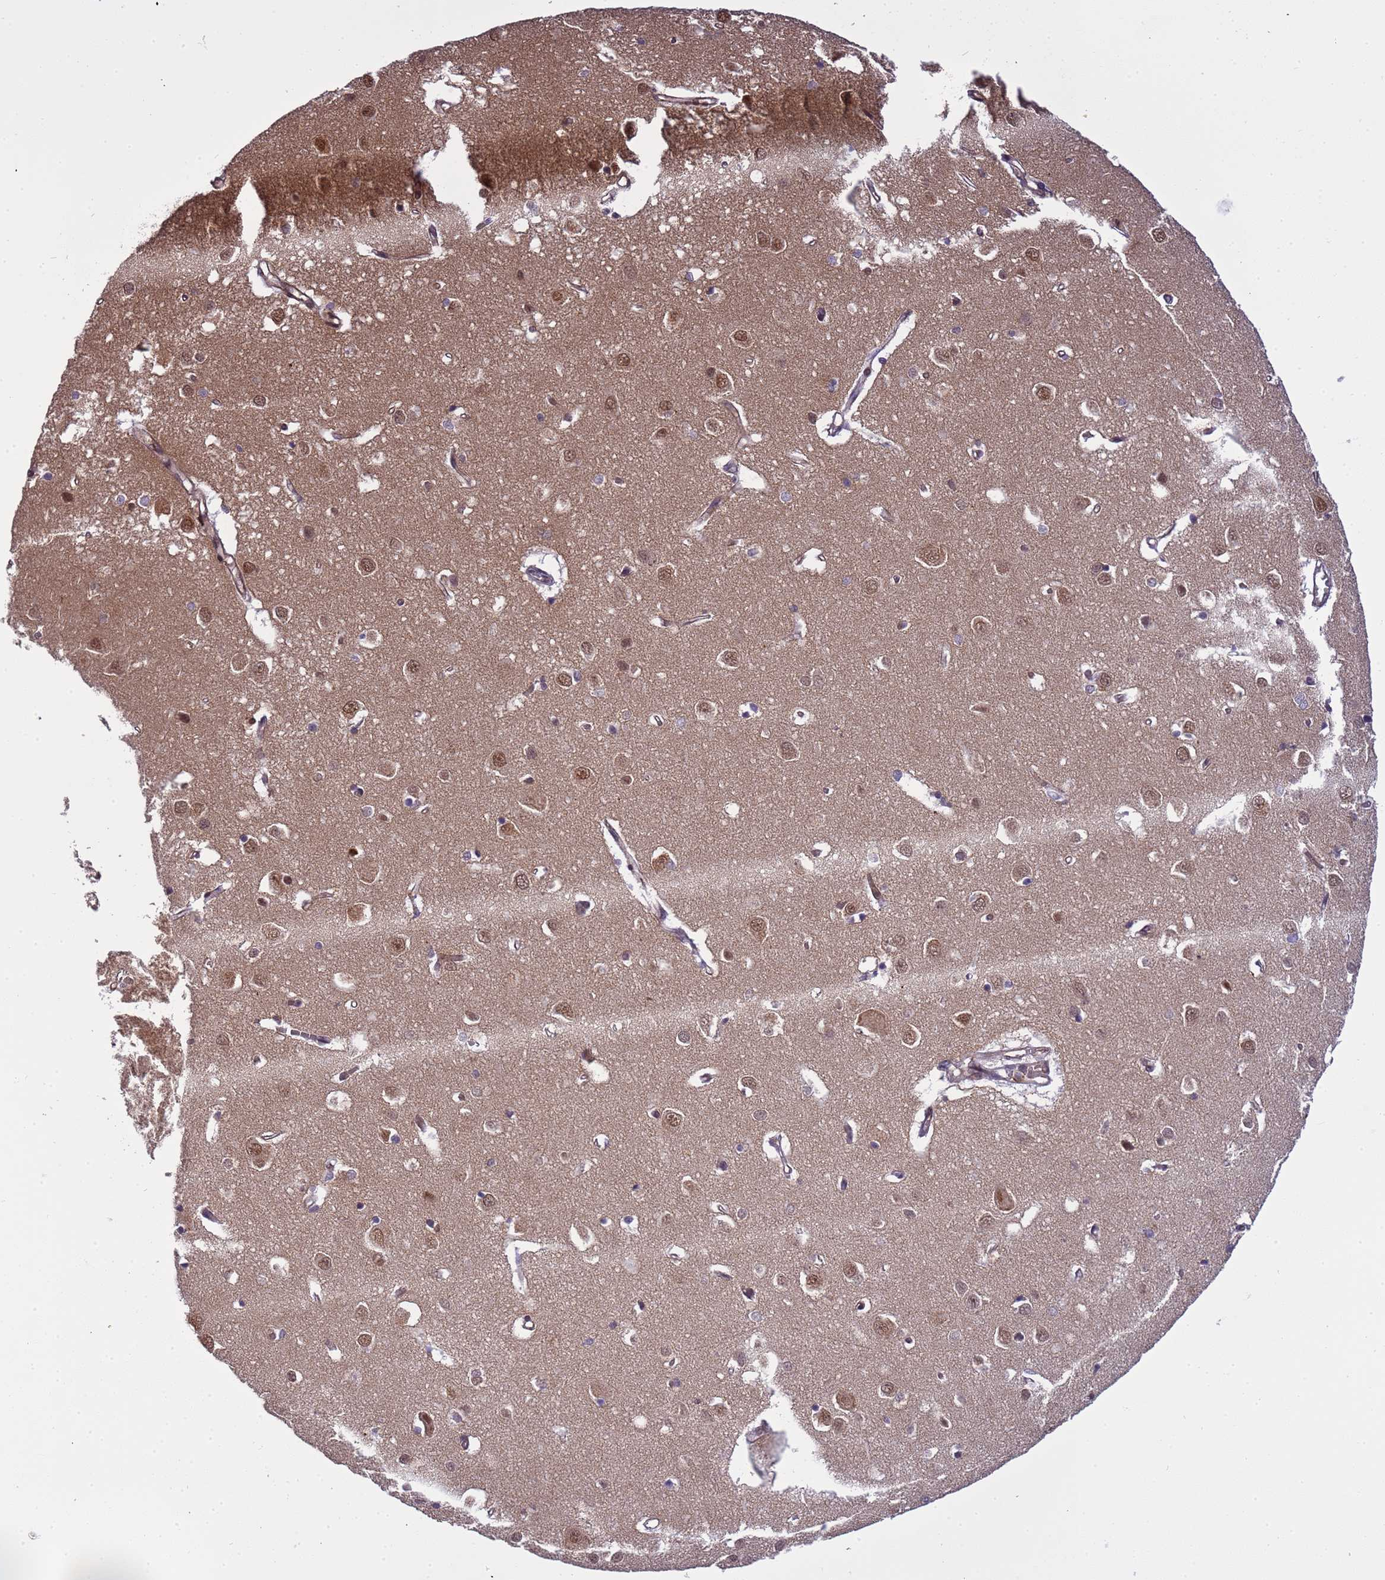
{"staining": {"intensity": "negative", "quantity": "none", "location": "none"}, "tissue": "cerebral cortex", "cell_type": "Endothelial cells", "image_type": "normal", "snomed": [{"axis": "morphology", "description": "Normal tissue, NOS"}, {"axis": "topography", "description": "Cerebral cortex"}], "caption": "IHC micrograph of unremarkable cerebral cortex stained for a protein (brown), which reveals no staining in endothelial cells.", "gene": "EMC2", "patient": {"sex": "female", "age": 64}}